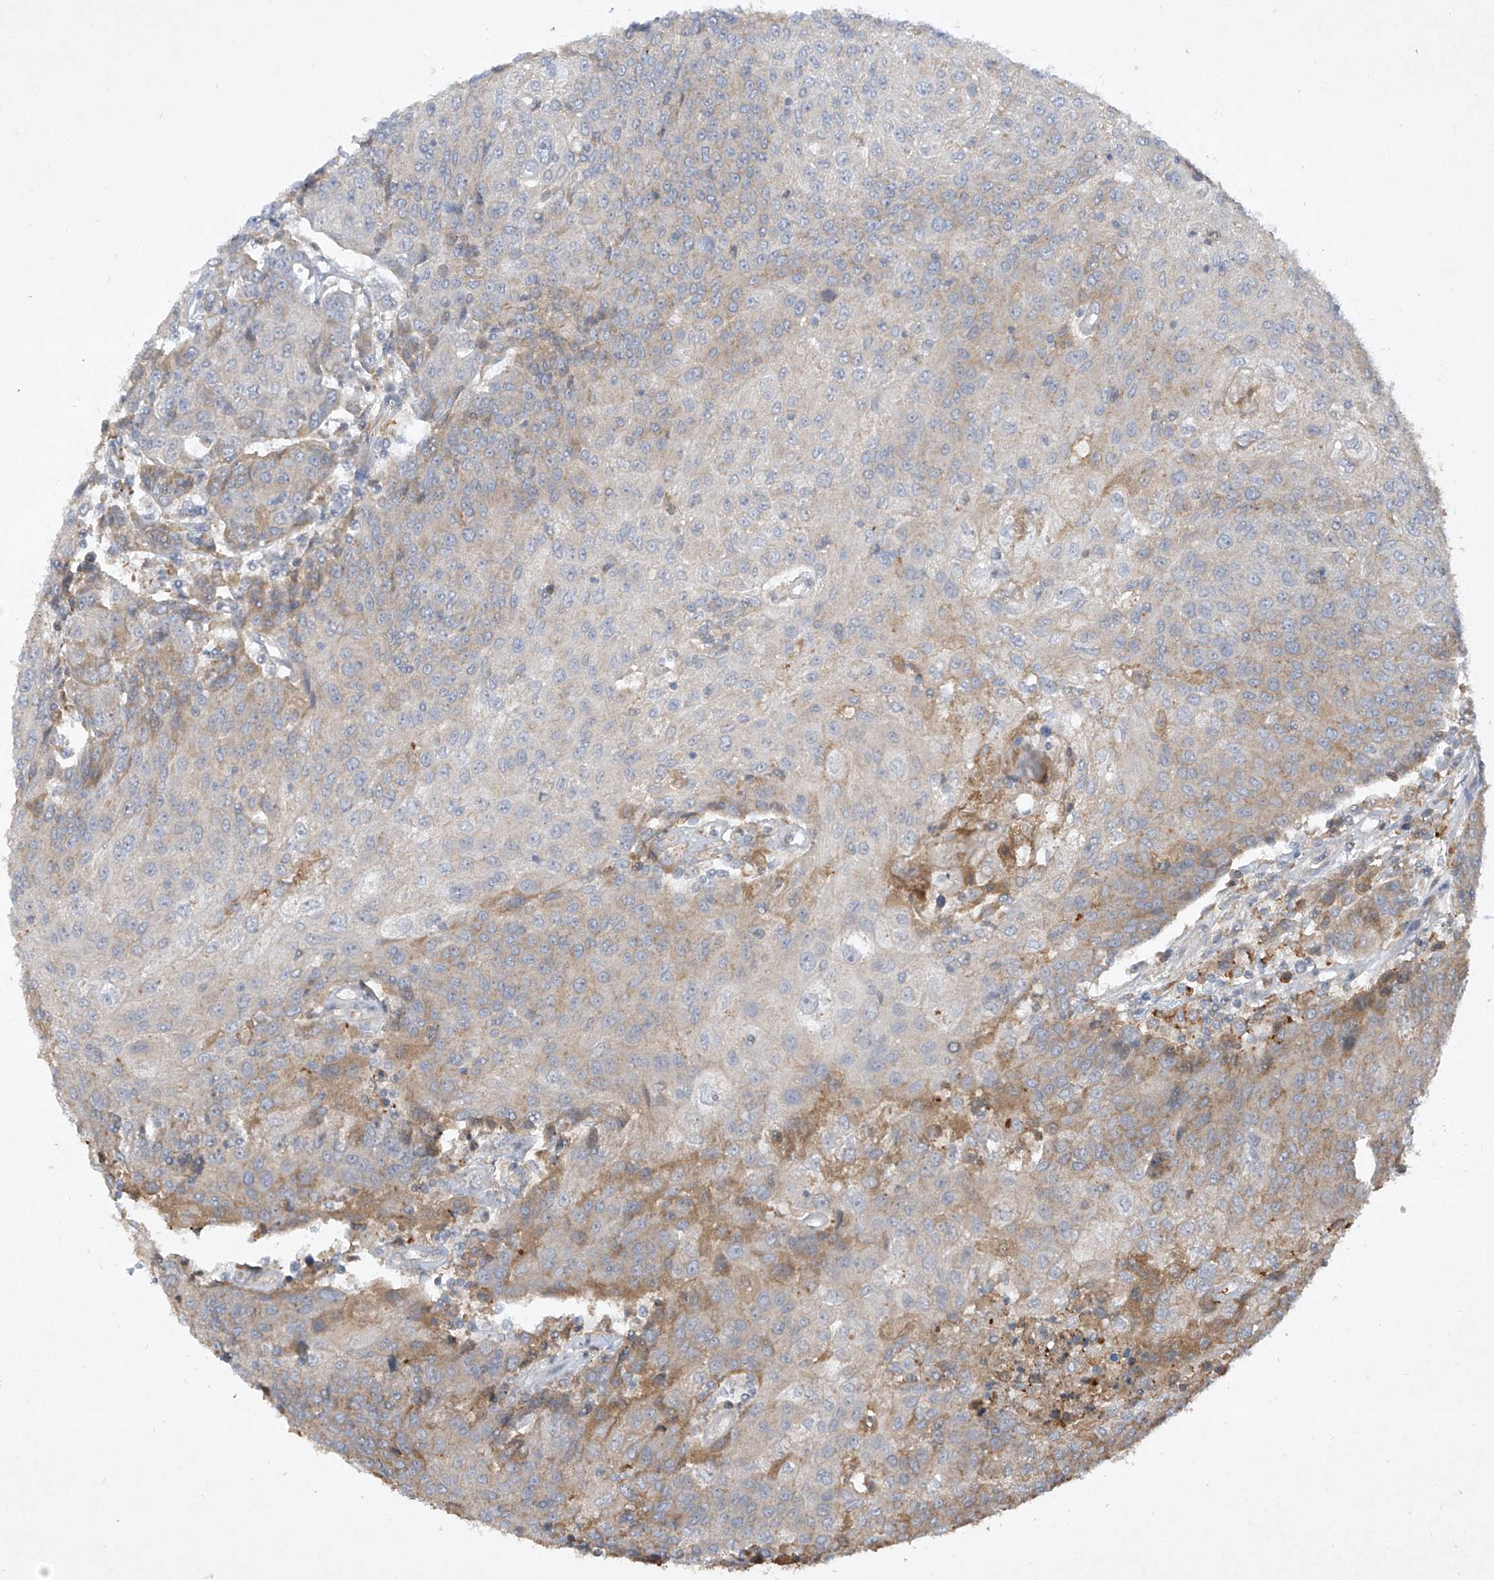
{"staining": {"intensity": "weak", "quantity": "<25%", "location": "cytoplasmic/membranous"}, "tissue": "urothelial cancer", "cell_type": "Tumor cells", "image_type": "cancer", "snomed": [{"axis": "morphology", "description": "Urothelial carcinoma, High grade"}, {"axis": "topography", "description": "Urinary bladder"}], "caption": "Urothelial carcinoma (high-grade) was stained to show a protein in brown. There is no significant expression in tumor cells.", "gene": "HAS3", "patient": {"sex": "female", "age": 85}}